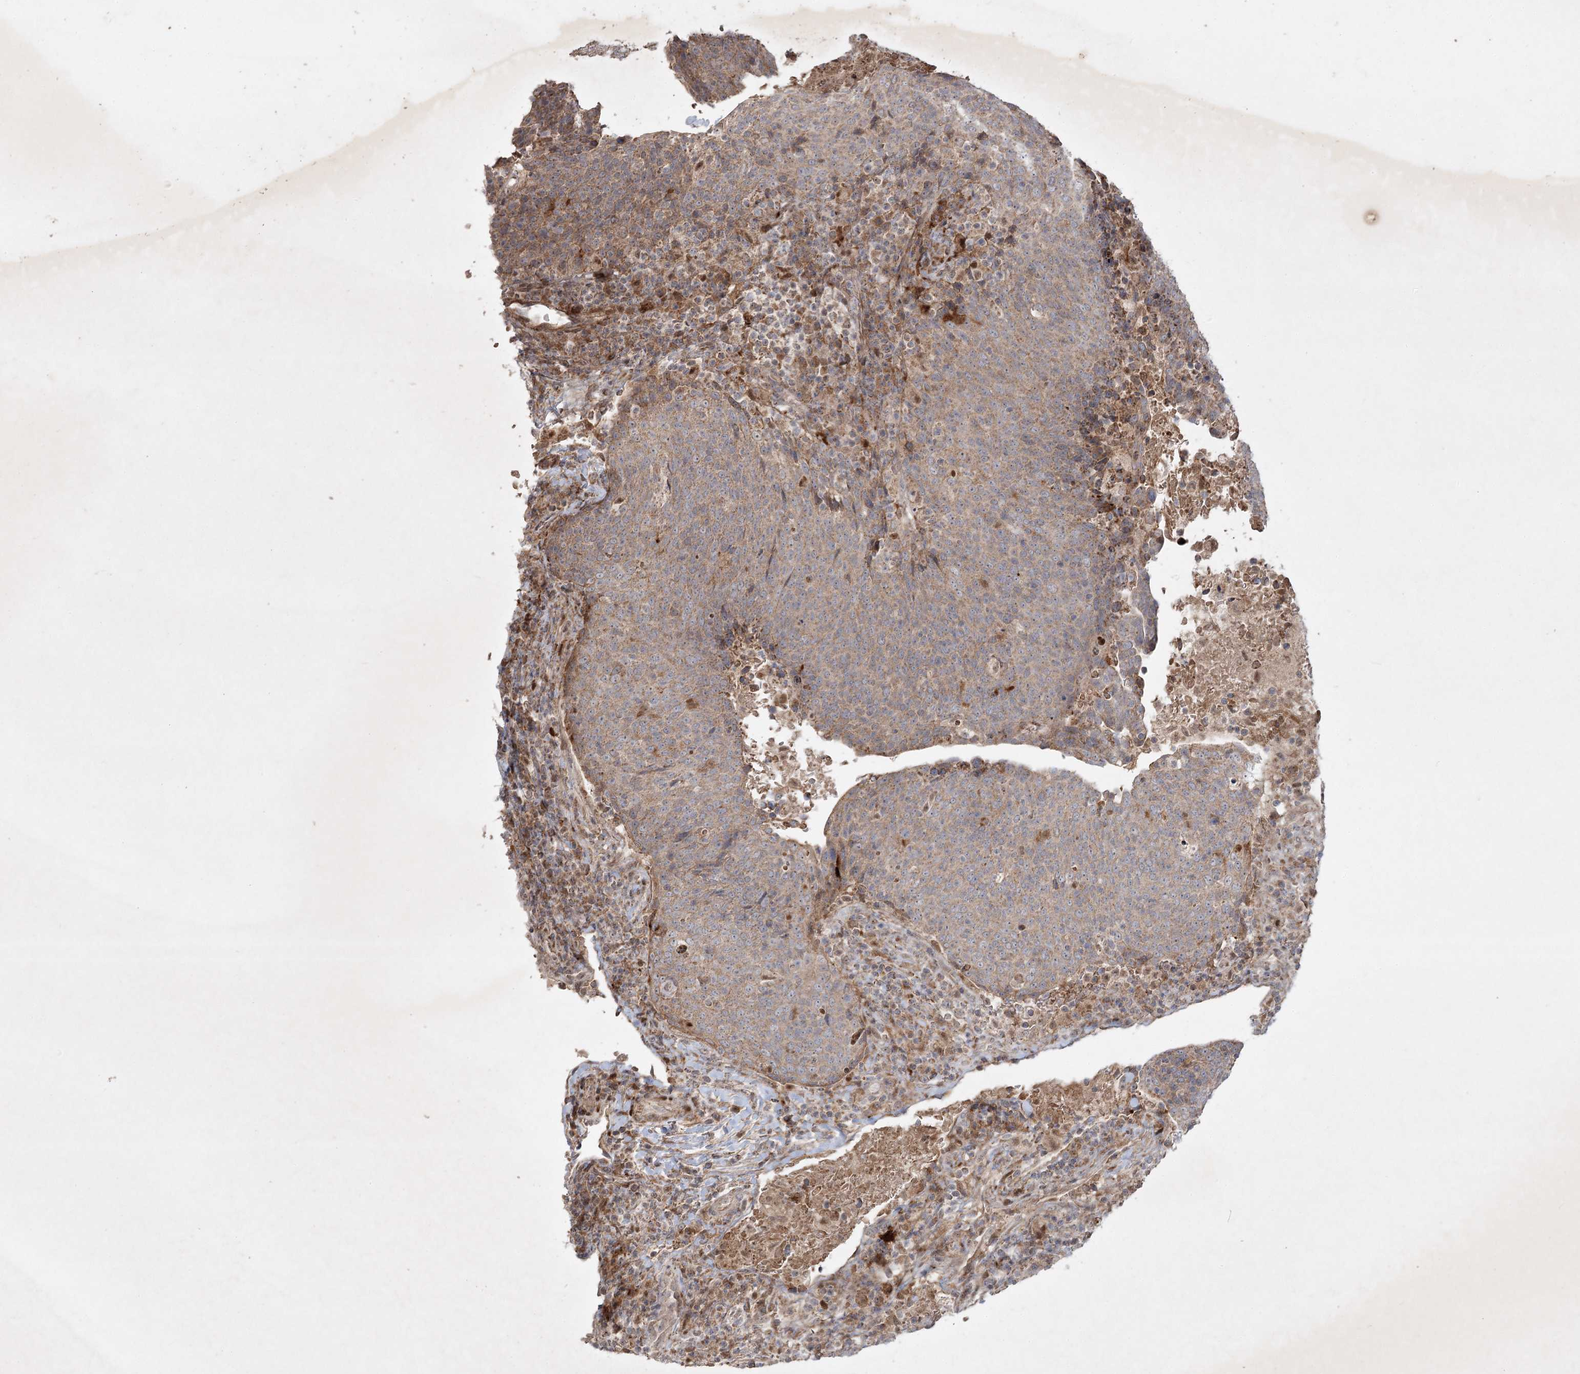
{"staining": {"intensity": "weak", "quantity": "25%-75%", "location": "cytoplasmic/membranous"}, "tissue": "head and neck cancer", "cell_type": "Tumor cells", "image_type": "cancer", "snomed": [{"axis": "morphology", "description": "Squamous cell carcinoma, NOS"}, {"axis": "morphology", "description": "Squamous cell carcinoma, metastatic, NOS"}, {"axis": "topography", "description": "Lymph node"}, {"axis": "topography", "description": "Head-Neck"}], "caption": "Head and neck metastatic squamous cell carcinoma stained with immunohistochemistry (IHC) reveals weak cytoplasmic/membranous staining in approximately 25%-75% of tumor cells.", "gene": "KBTBD4", "patient": {"sex": "male", "age": 62}}